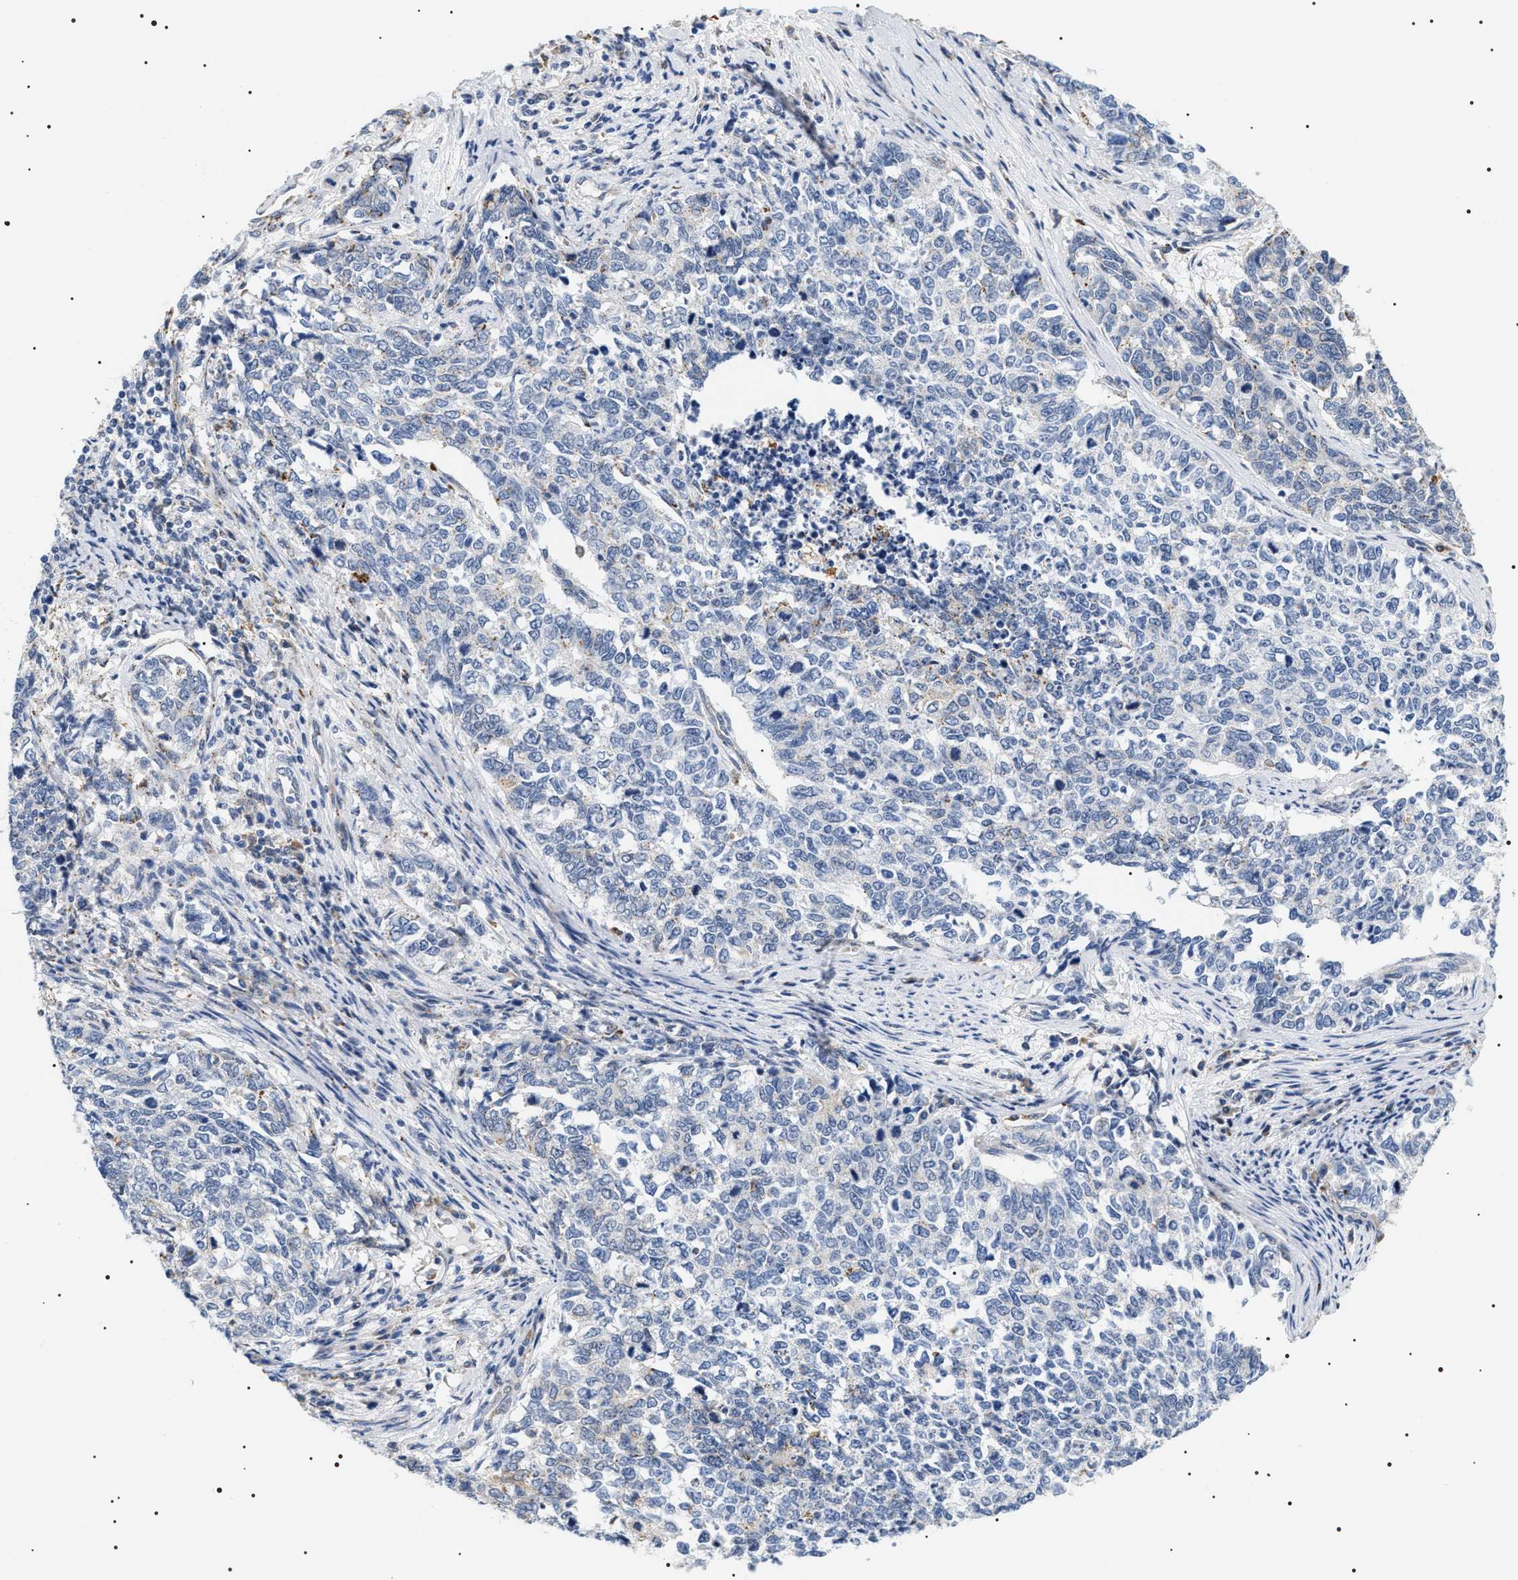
{"staining": {"intensity": "negative", "quantity": "none", "location": "none"}, "tissue": "cervical cancer", "cell_type": "Tumor cells", "image_type": "cancer", "snomed": [{"axis": "morphology", "description": "Squamous cell carcinoma, NOS"}, {"axis": "topography", "description": "Cervix"}], "caption": "The immunohistochemistry micrograph has no significant expression in tumor cells of cervical cancer (squamous cell carcinoma) tissue.", "gene": "HSD17B11", "patient": {"sex": "female", "age": 63}}